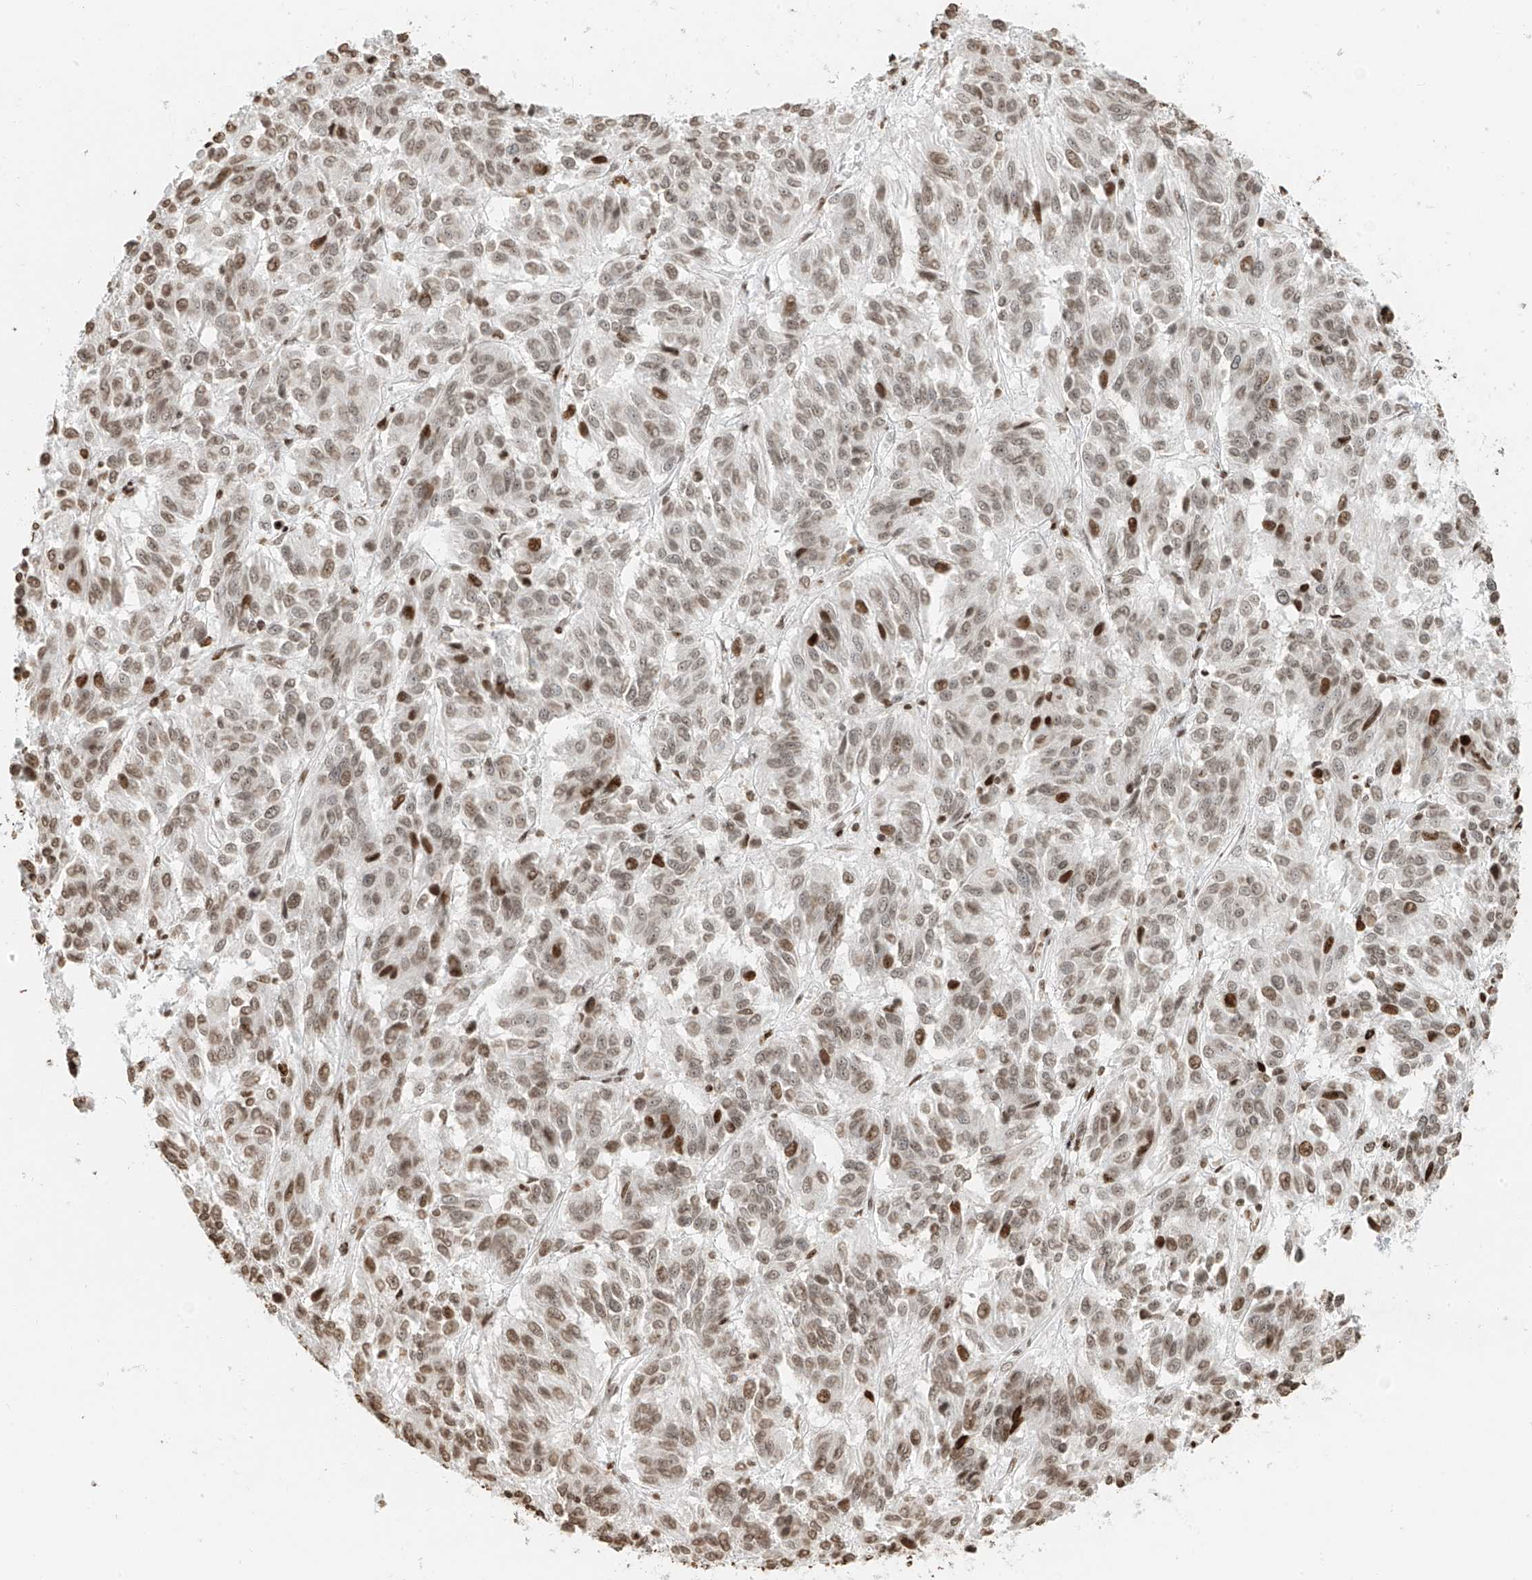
{"staining": {"intensity": "moderate", "quantity": ">75%", "location": "nuclear"}, "tissue": "melanoma", "cell_type": "Tumor cells", "image_type": "cancer", "snomed": [{"axis": "morphology", "description": "Malignant melanoma, Metastatic site"}, {"axis": "topography", "description": "Lung"}], "caption": "Protein expression analysis of malignant melanoma (metastatic site) exhibits moderate nuclear expression in approximately >75% of tumor cells. The staining is performed using DAB (3,3'-diaminobenzidine) brown chromogen to label protein expression. The nuclei are counter-stained blue using hematoxylin.", "gene": "C17orf58", "patient": {"sex": "male", "age": 64}}